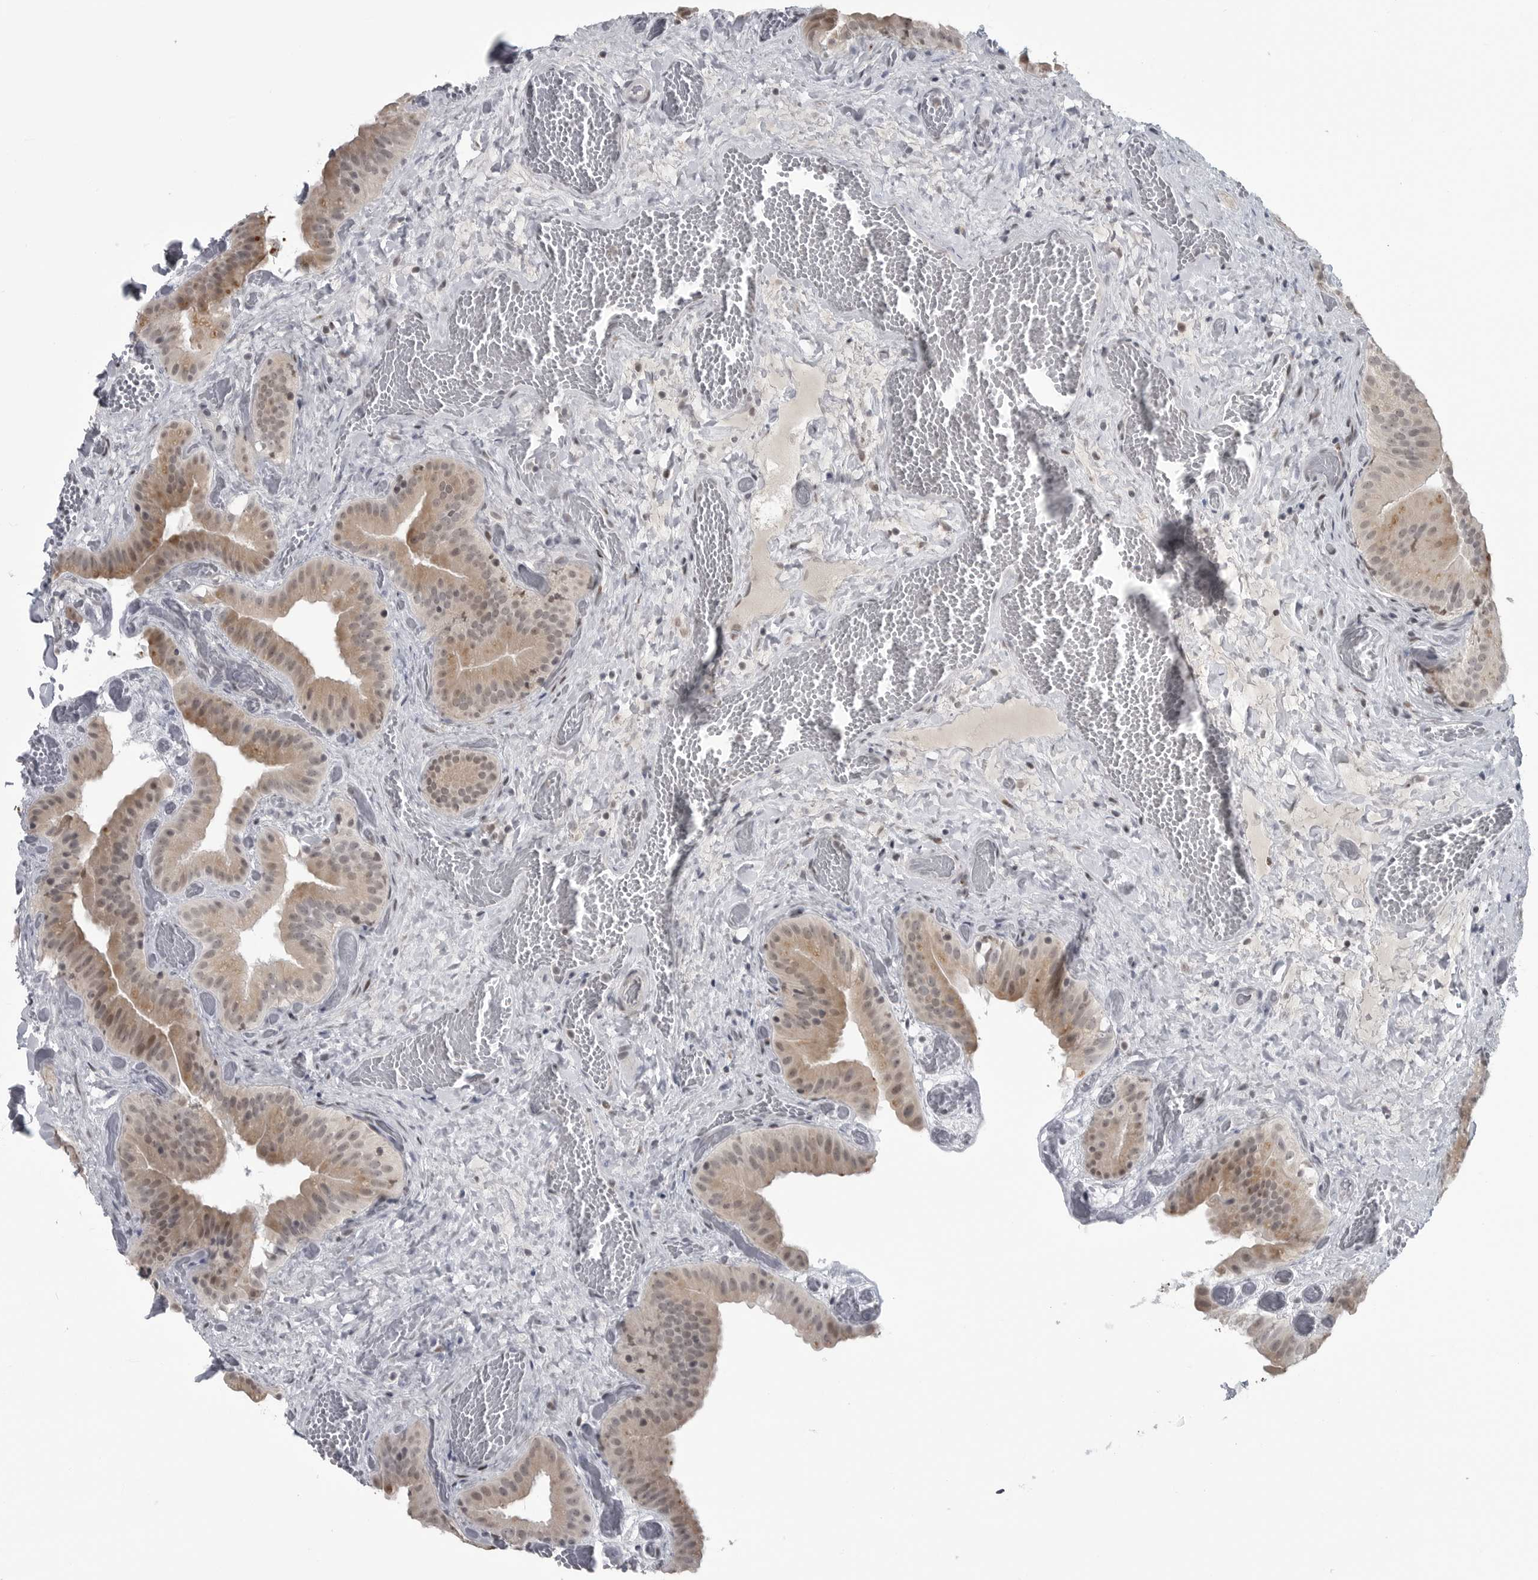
{"staining": {"intensity": "moderate", "quantity": ">75%", "location": "cytoplasmic/membranous,nuclear"}, "tissue": "gallbladder", "cell_type": "Glandular cells", "image_type": "normal", "snomed": [{"axis": "morphology", "description": "Normal tissue, NOS"}, {"axis": "topography", "description": "Gallbladder"}], "caption": "Protein positivity by immunohistochemistry (IHC) displays moderate cytoplasmic/membranous,nuclear expression in approximately >75% of glandular cells in unremarkable gallbladder.", "gene": "C8orf58", "patient": {"sex": "female", "age": 64}}